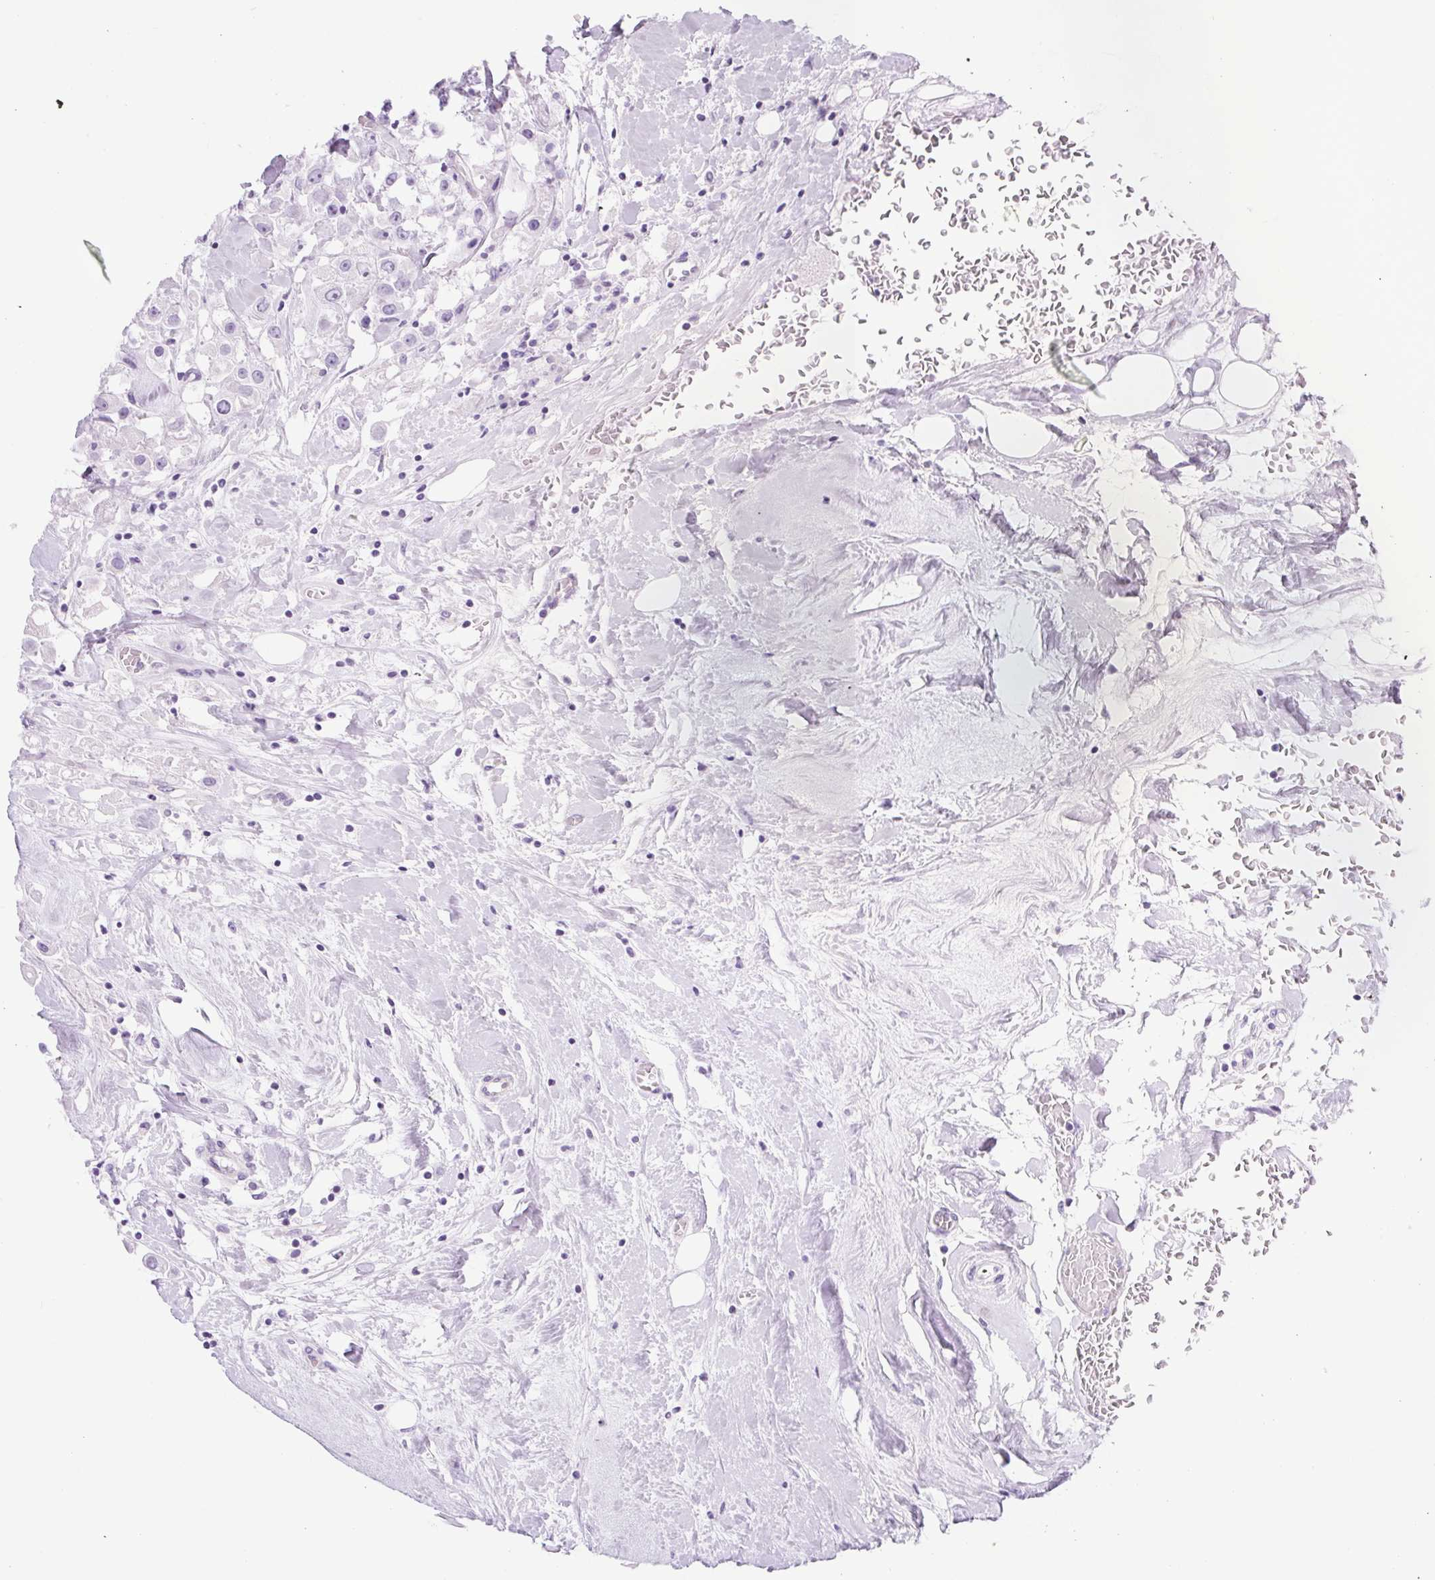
{"staining": {"intensity": "negative", "quantity": "none", "location": "none"}, "tissue": "breast cancer", "cell_type": "Tumor cells", "image_type": "cancer", "snomed": [{"axis": "morphology", "description": "Duct carcinoma"}, {"axis": "topography", "description": "Breast"}], "caption": "Tumor cells are negative for protein expression in human breast cancer.", "gene": "SPACA5B", "patient": {"sex": "female", "age": 61}}